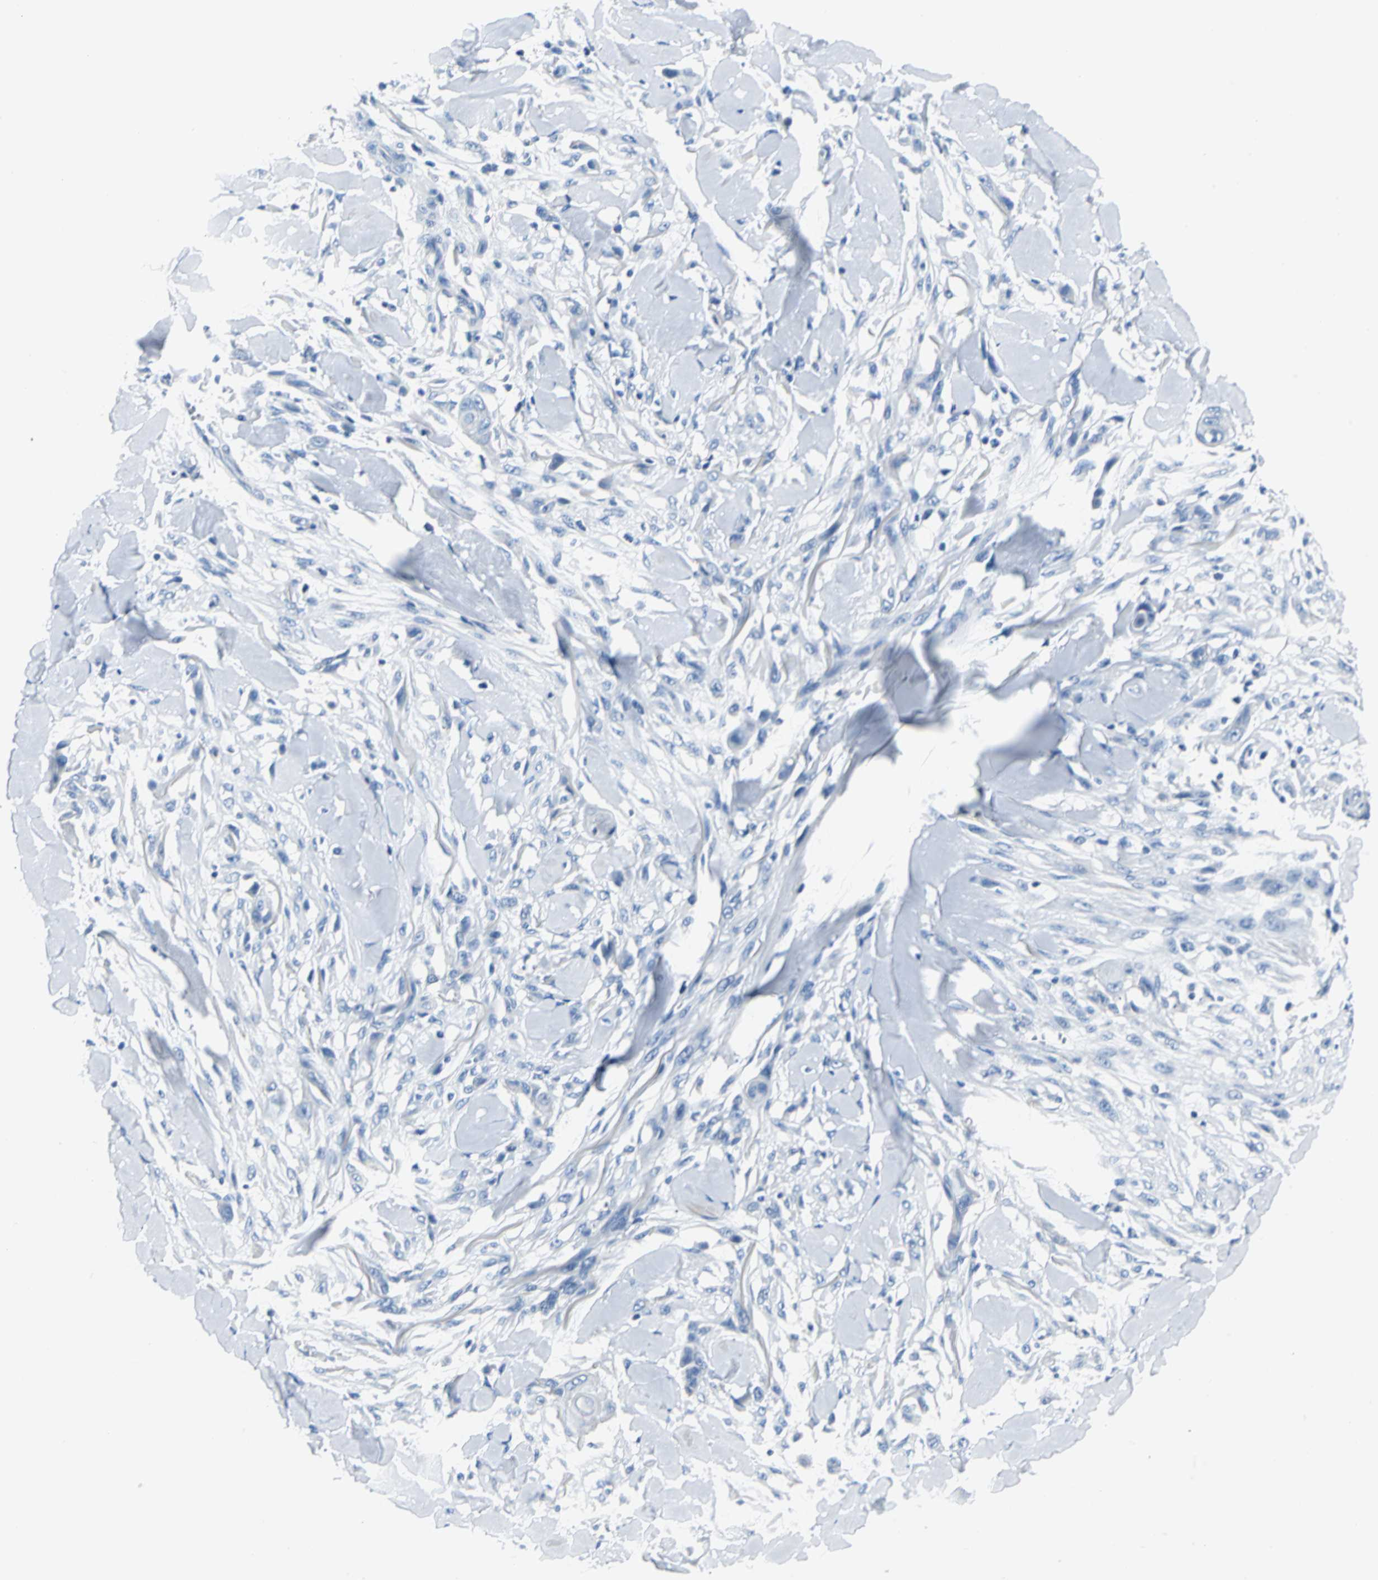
{"staining": {"intensity": "negative", "quantity": "none", "location": "none"}, "tissue": "skin cancer", "cell_type": "Tumor cells", "image_type": "cancer", "snomed": [{"axis": "morphology", "description": "Squamous cell carcinoma, NOS"}, {"axis": "topography", "description": "Skin"}], "caption": "This is a photomicrograph of IHC staining of skin cancer (squamous cell carcinoma), which shows no staining in tumor cells. (DAB immunohistochemistry, high magnification).", "gene": "RIPOR1", "patient": {"sex": "female", "age": 59}}